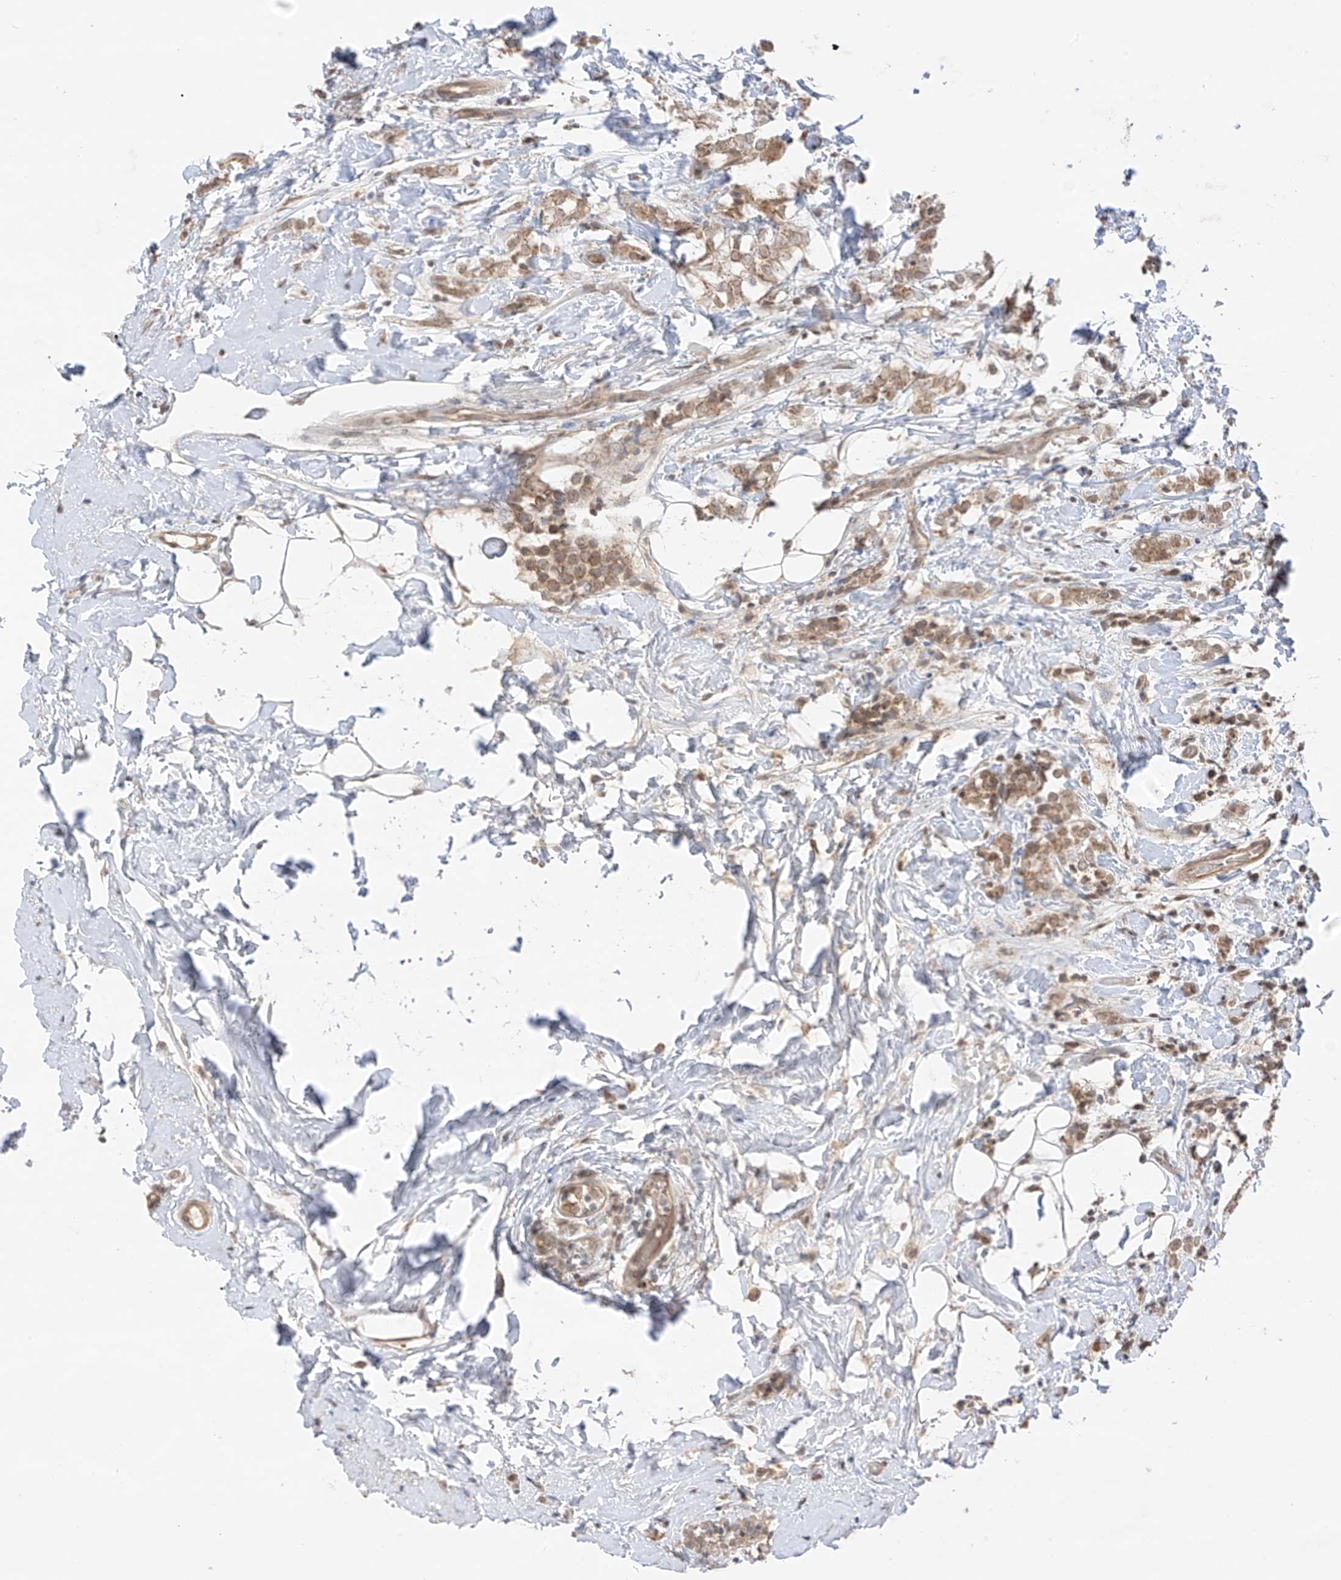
{"staining": {"intensity": "moderate", "quantity": ">75%", "location": "cytoplasmic/membranous"}, "tissue": "breast cancer", "cell_type": "Tumor cells", "image_type": "cancer", "snomed": [{"axis": "morphology", "description": "Normal tissue, NOS"}, {"axis": "morphology", "description": "Lobular carcinoma"}, {"axis": "topography", "description": "Breast"}], "caption": "Immunohistochemistry (IHC) photomicrograph of breast cancer (lobular carcinoma) stained for a protein (brown), which demonstrates medium levels of moderate cytoplasmic/membranous positivity in about >75% of tumor cells.", "gene": "N4BP3", "patient": {"sex": "female", "age": 47}}